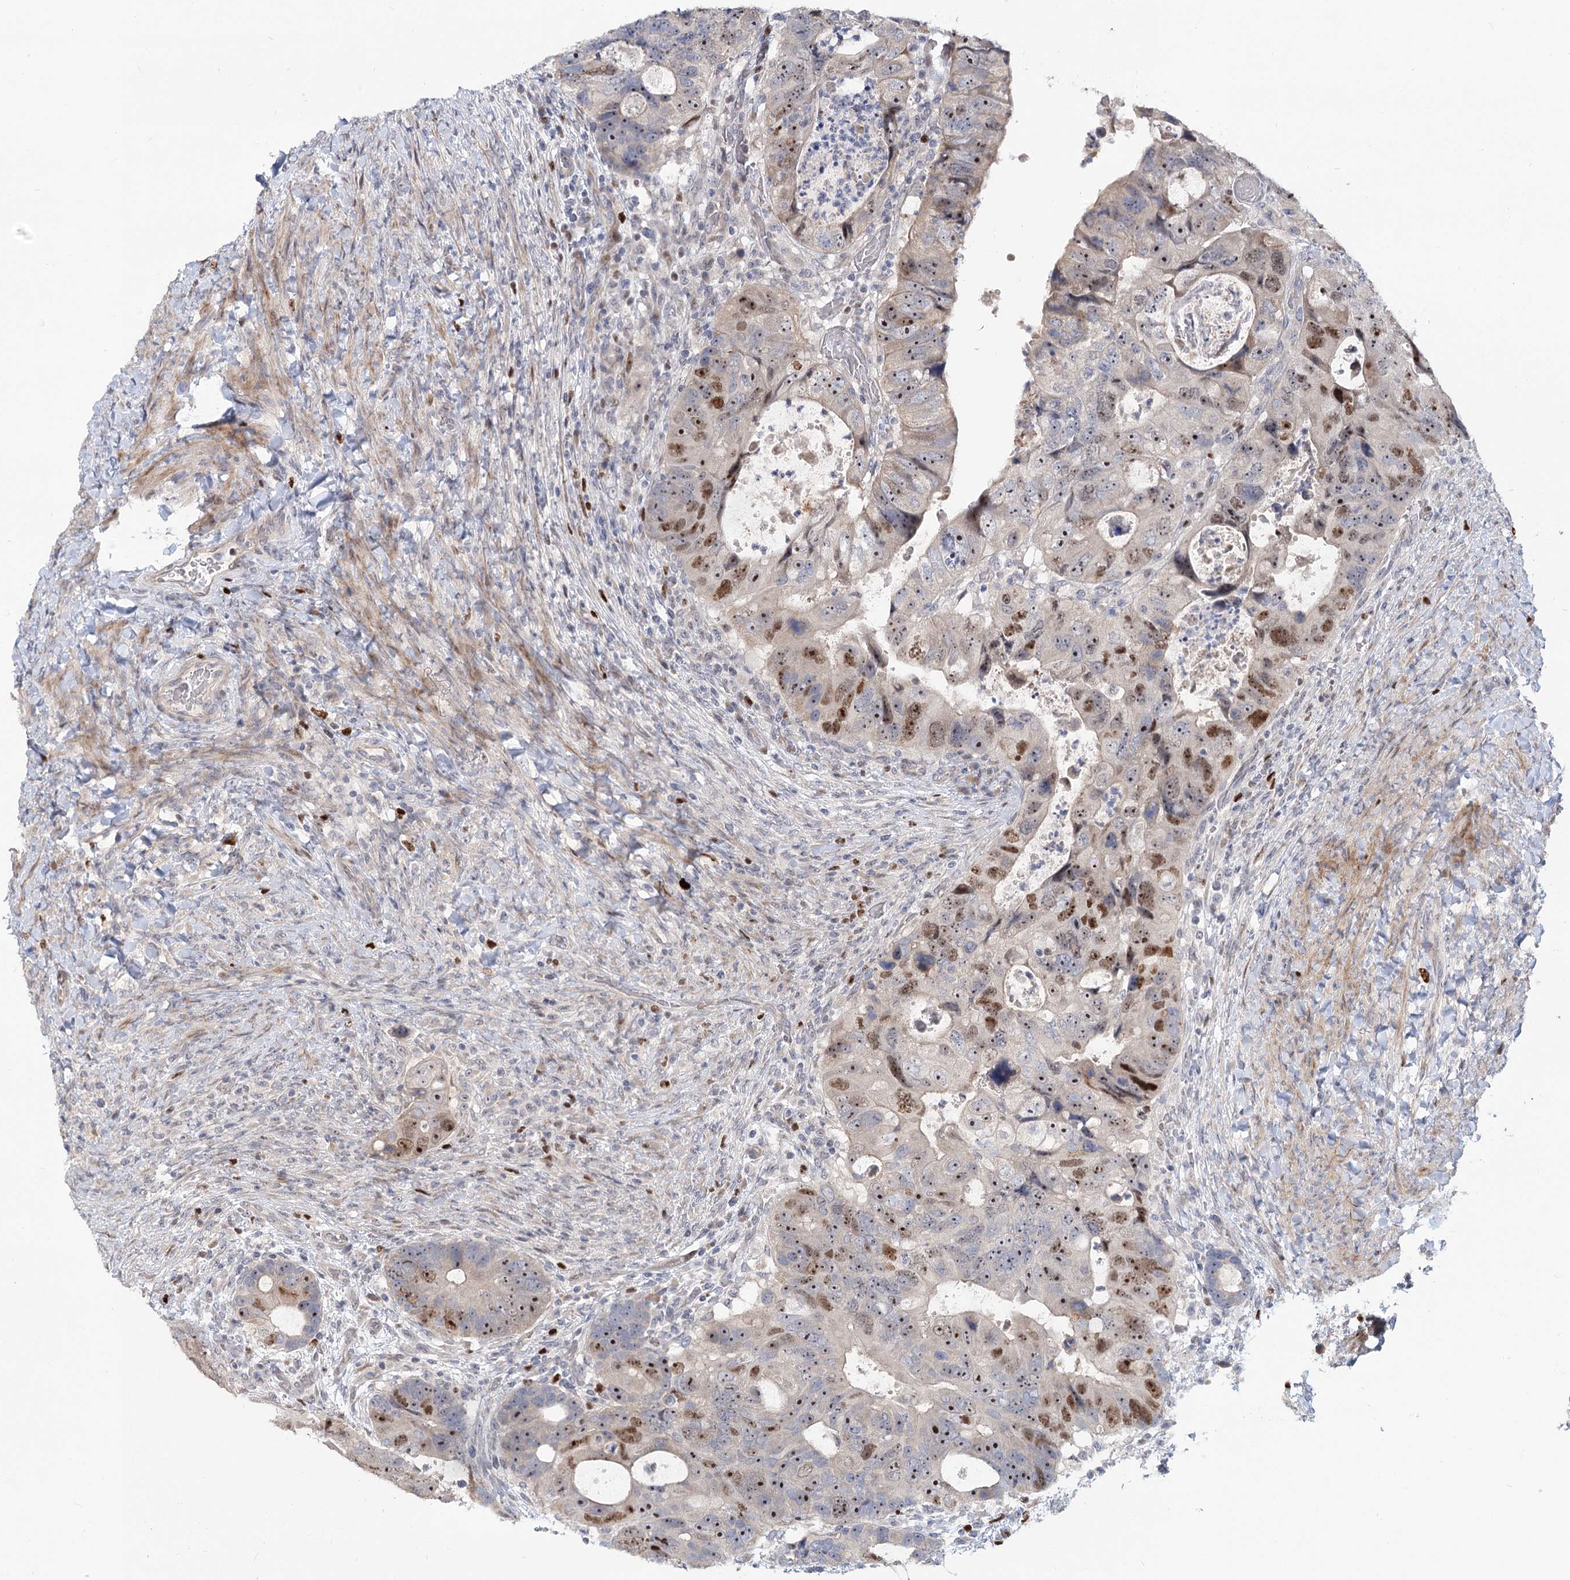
{"staining": {"intensity": "moderate", "quantity": ">75%", "location": "nuclear"}, "tissue": "colorectal cancer", "cell_type": "Tumor cells", "image_type": "cancer", "snomed": [{"axis": "morphology", "description": "Adenocarcinoma, NOS"}, {"axis": "topography", "description": "Rectum"}], "caption": "DAB immunohistochemical staining of human colorectal cancer (adenocarcinoma) exhibits moderate nuclear protein staining in about >75% of tumor cells.", "gene": "PIK3C2A", "patient": {"sex": "male", "age": 59}}